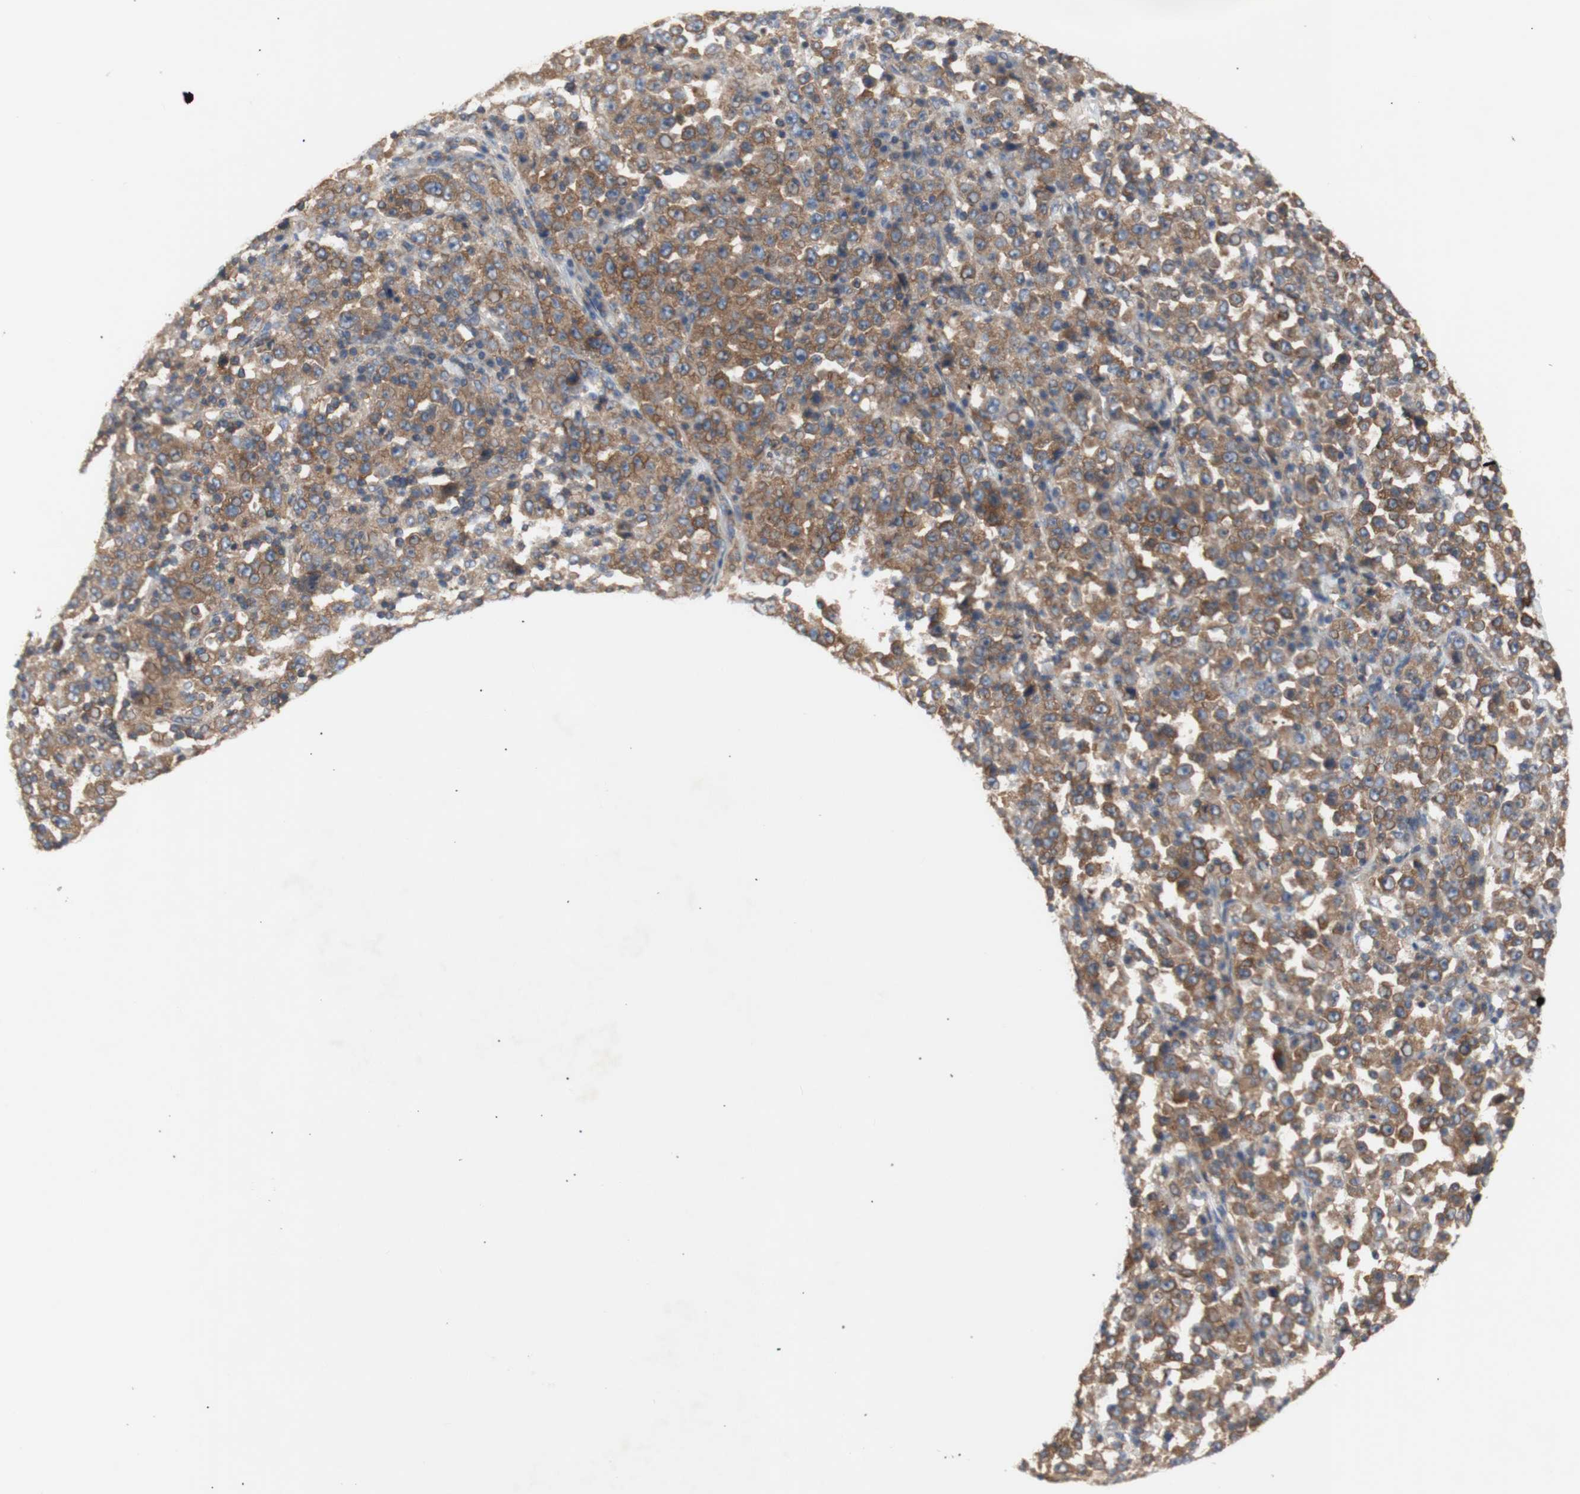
{"staining": {"intensity": "moderate", "quantity": ">75%", "location": "cytoplasmic/membranous"}, "tissue": "stomach cancer", "cell_type": "Tumor cells", "image_type": "cancer", "snomed": [{"axis": "morphology", "description": "Normal tissue, NOS"}, {"axis": "morphology", "description": "Adenocarcinoma, NOS"}, {"axis": "topography", "description": "Stomach, upper"}, {"axis": "topography", "description": "Stomach"}], "caption": "Protein staining shows moderate cytoplasmic/membranous positivity in about >75% of tumor cells in adenocarcinoma (stomach).", "gene": "IKBKG", "patient": {"sex": "male", "age": 59}}